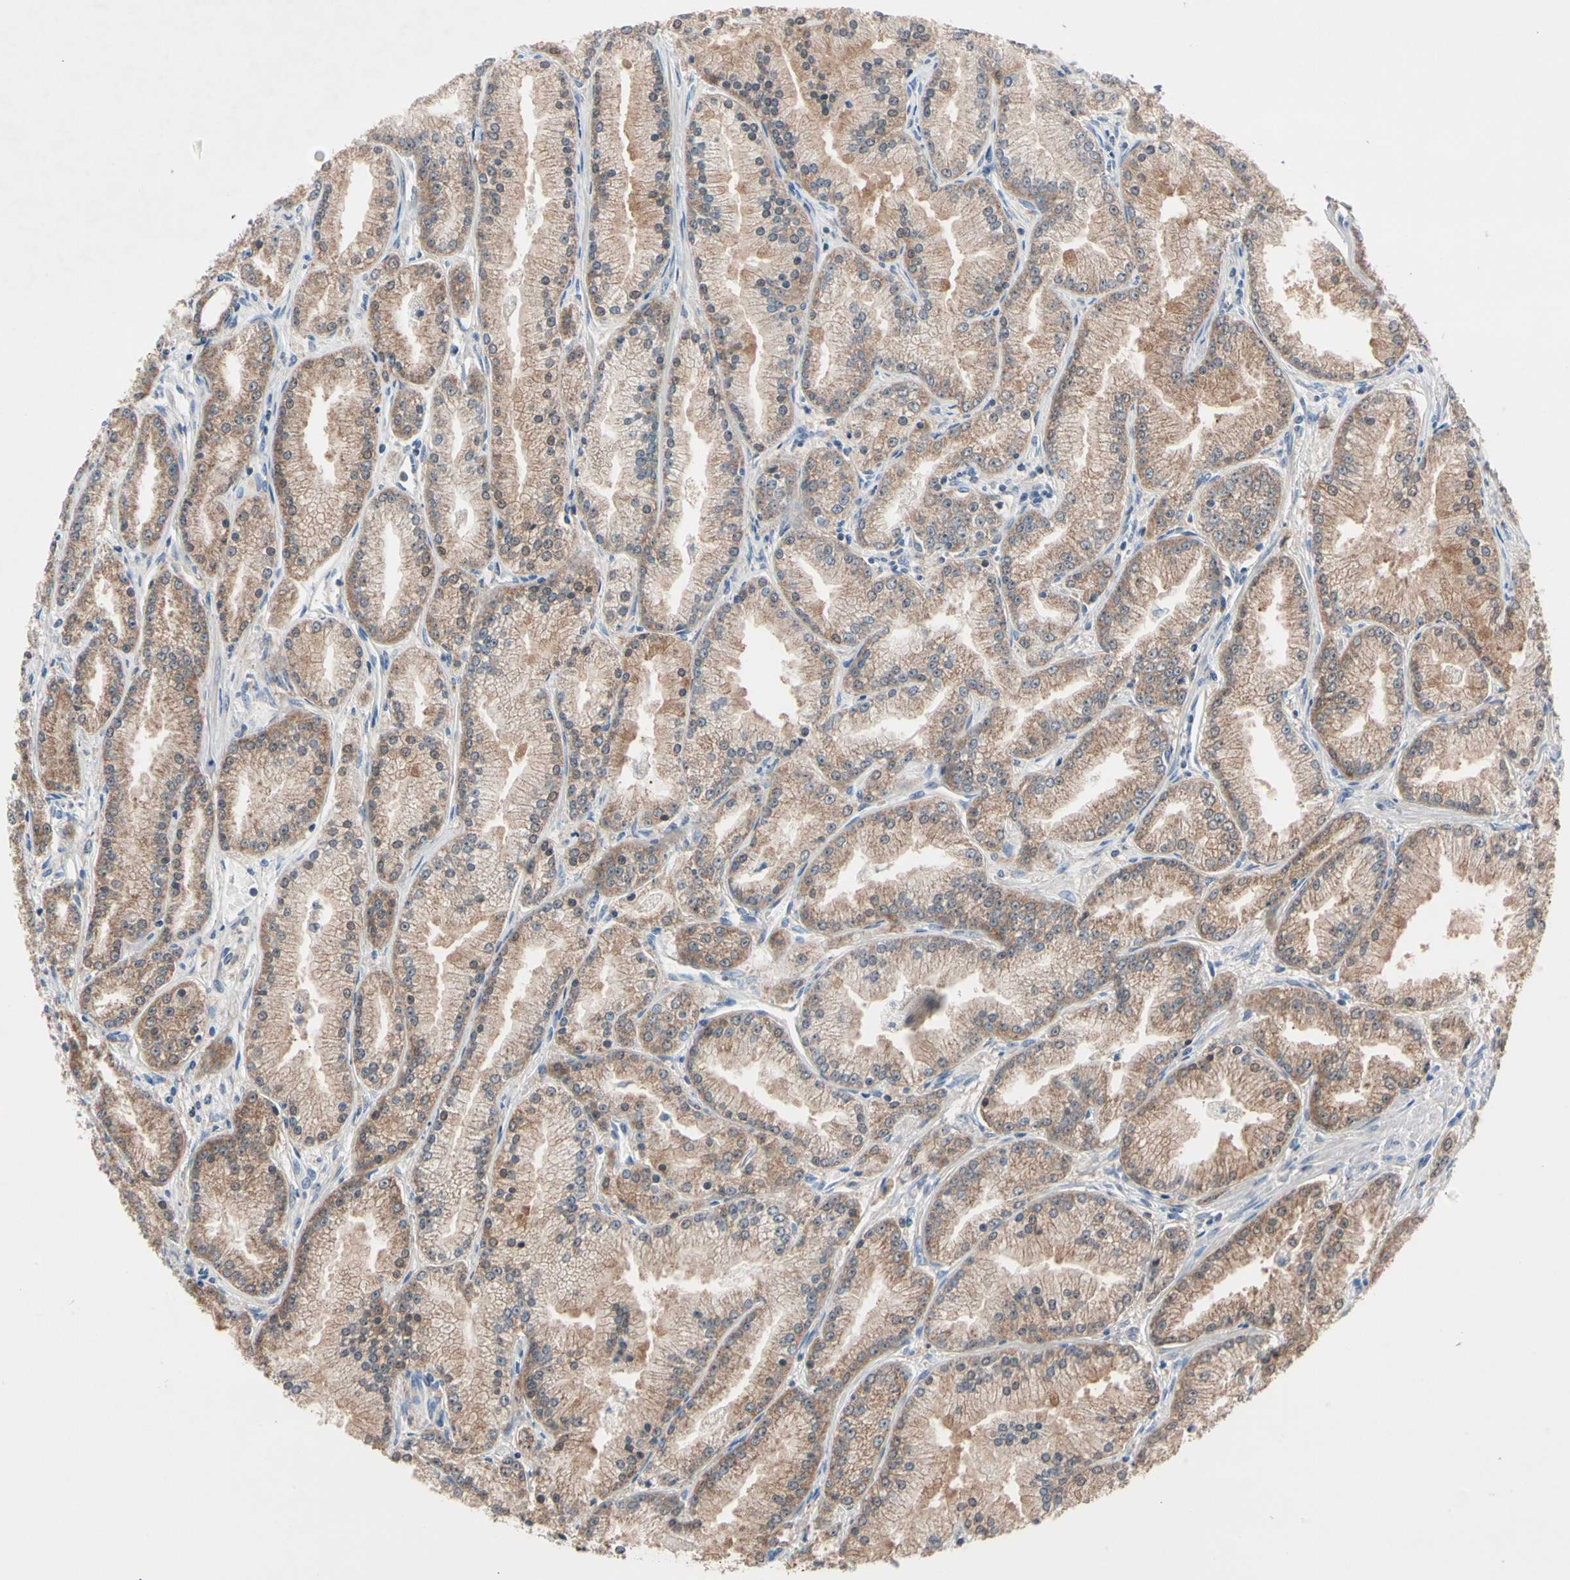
{"staining": {"intensity": "weak", "quantity": ">75%", "location": "cytoplasmic/membranous"}, "tissue": "prostate cancer", "cell_type": "Tumor cells", "image_type": "cancer", "snomed": [{"axis": "morphology", "description": "Adenocarcinoma, High grade"}, {"axis": "topography", "description": "Prostate"}], "caption": "Prostate adenocarcinoma (high-grade) tissue exhibits weak cytoplasmic/membranous positivity in about >75% of tumor cells", "gene": "MTHFS", "patient": {"sex": "male", "age": 61}}